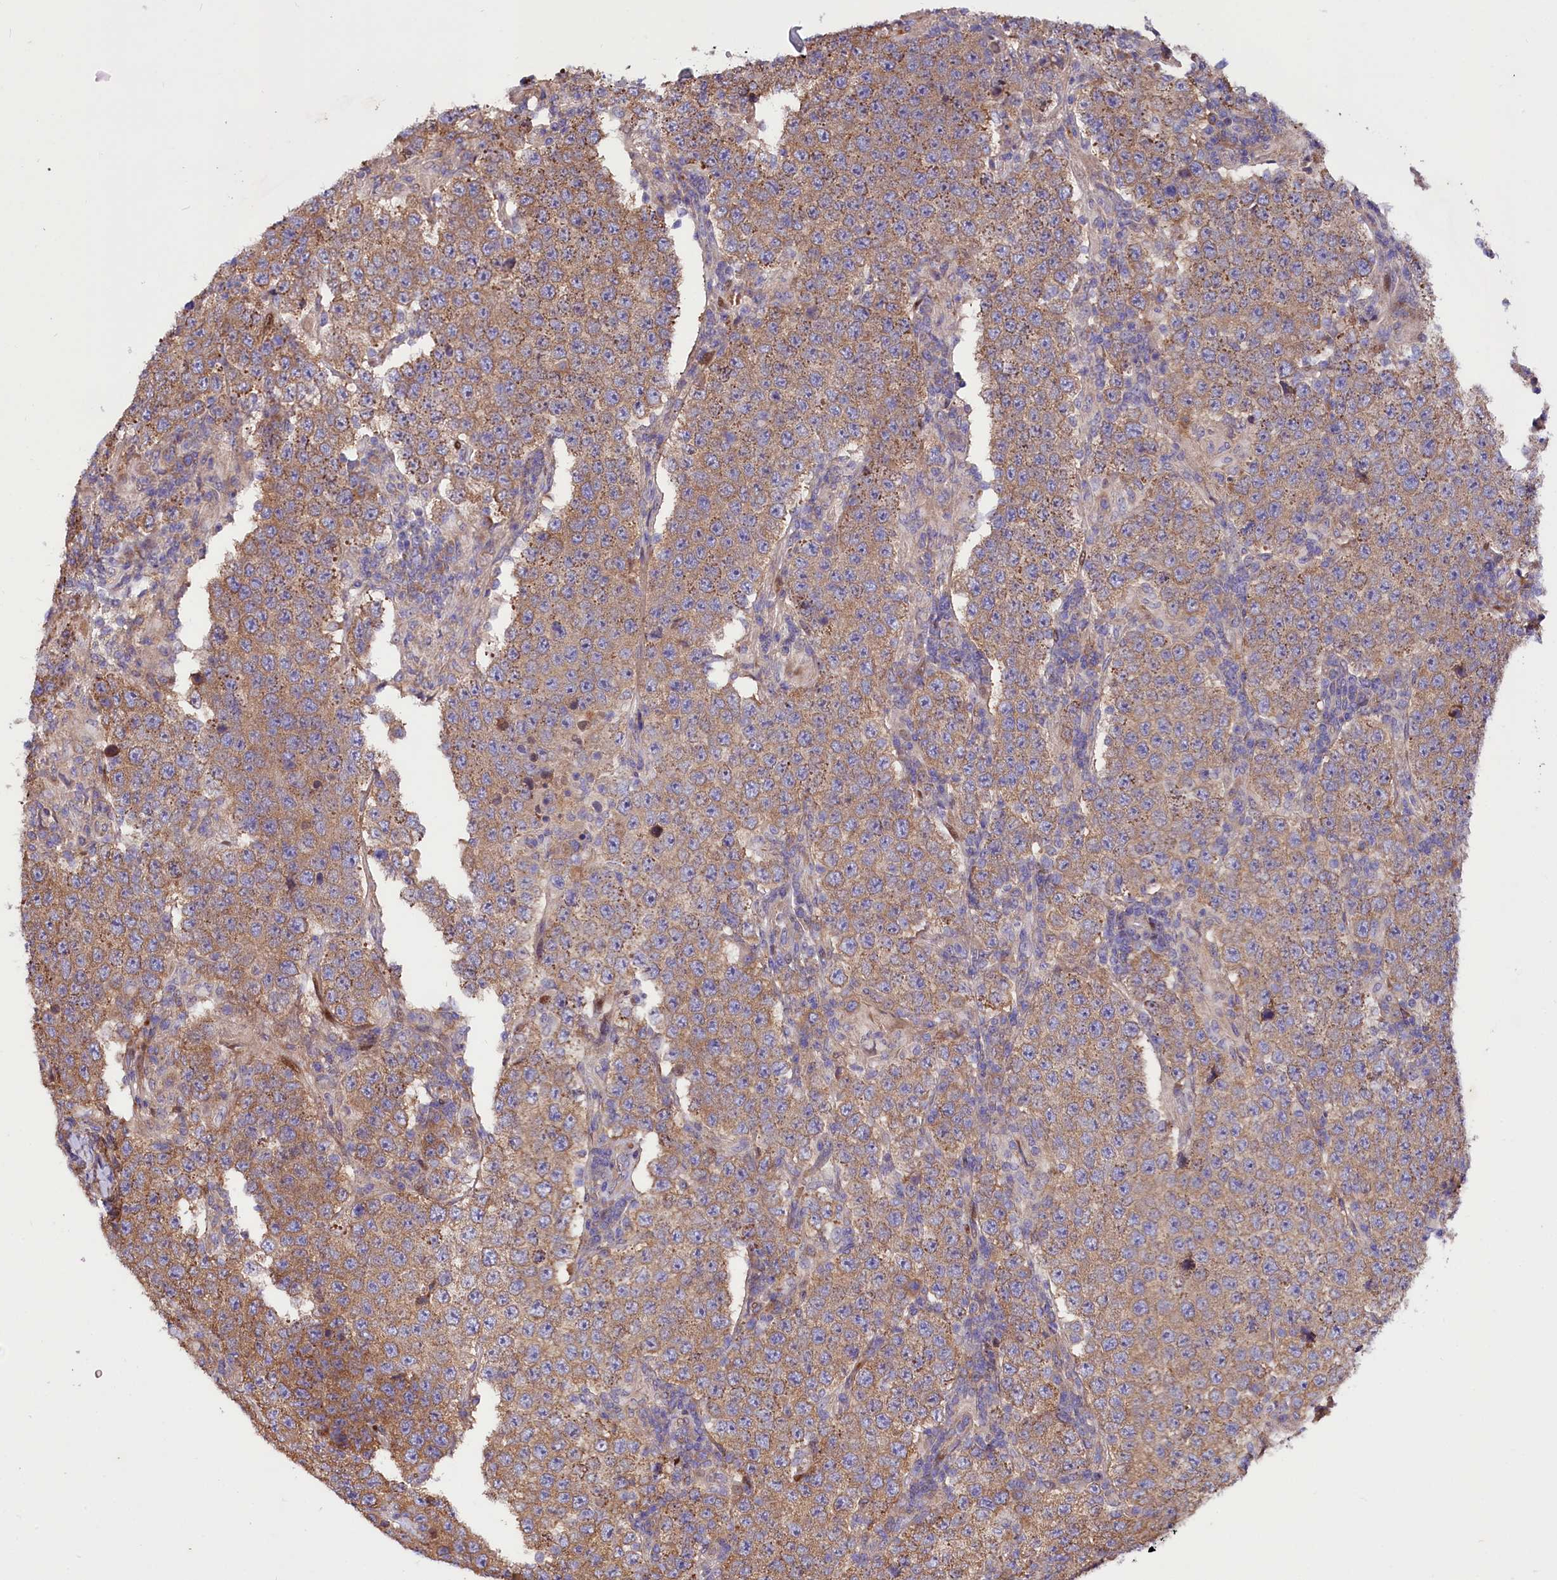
{"staining": {"intensity": "moderate", "quantity": ">75%", "location": "cytoplasmic/membranous"}, "tissue": "testis cancer", "cell_type": "Tumor cells", "image_type": "cancer", "snomed": [{"axis": "morphology", "description": "Normal tissue, NOS"}, {"axis": "morphology", "description": "Urothelial carcinoma, High grade"}, {"axis": "morphology", "description": "Seminoma, NOS"}, {"axis": "morphology", "description": "Carcinoma, Embryonal, NOS"}, {"axis": "topography", "description": "Urinary bladder"}, {"axis": "topography", "description": "Testis"}], "caption": "Immunohistochemical staining of testis embryonal carcinoma exhibits medium levels of moderate cytoplasmic/membranous protein positivity in approximately >75% of tumor cells.", "gene": "PDZRN3", "patient": {"sex": "male", "age": 41}}